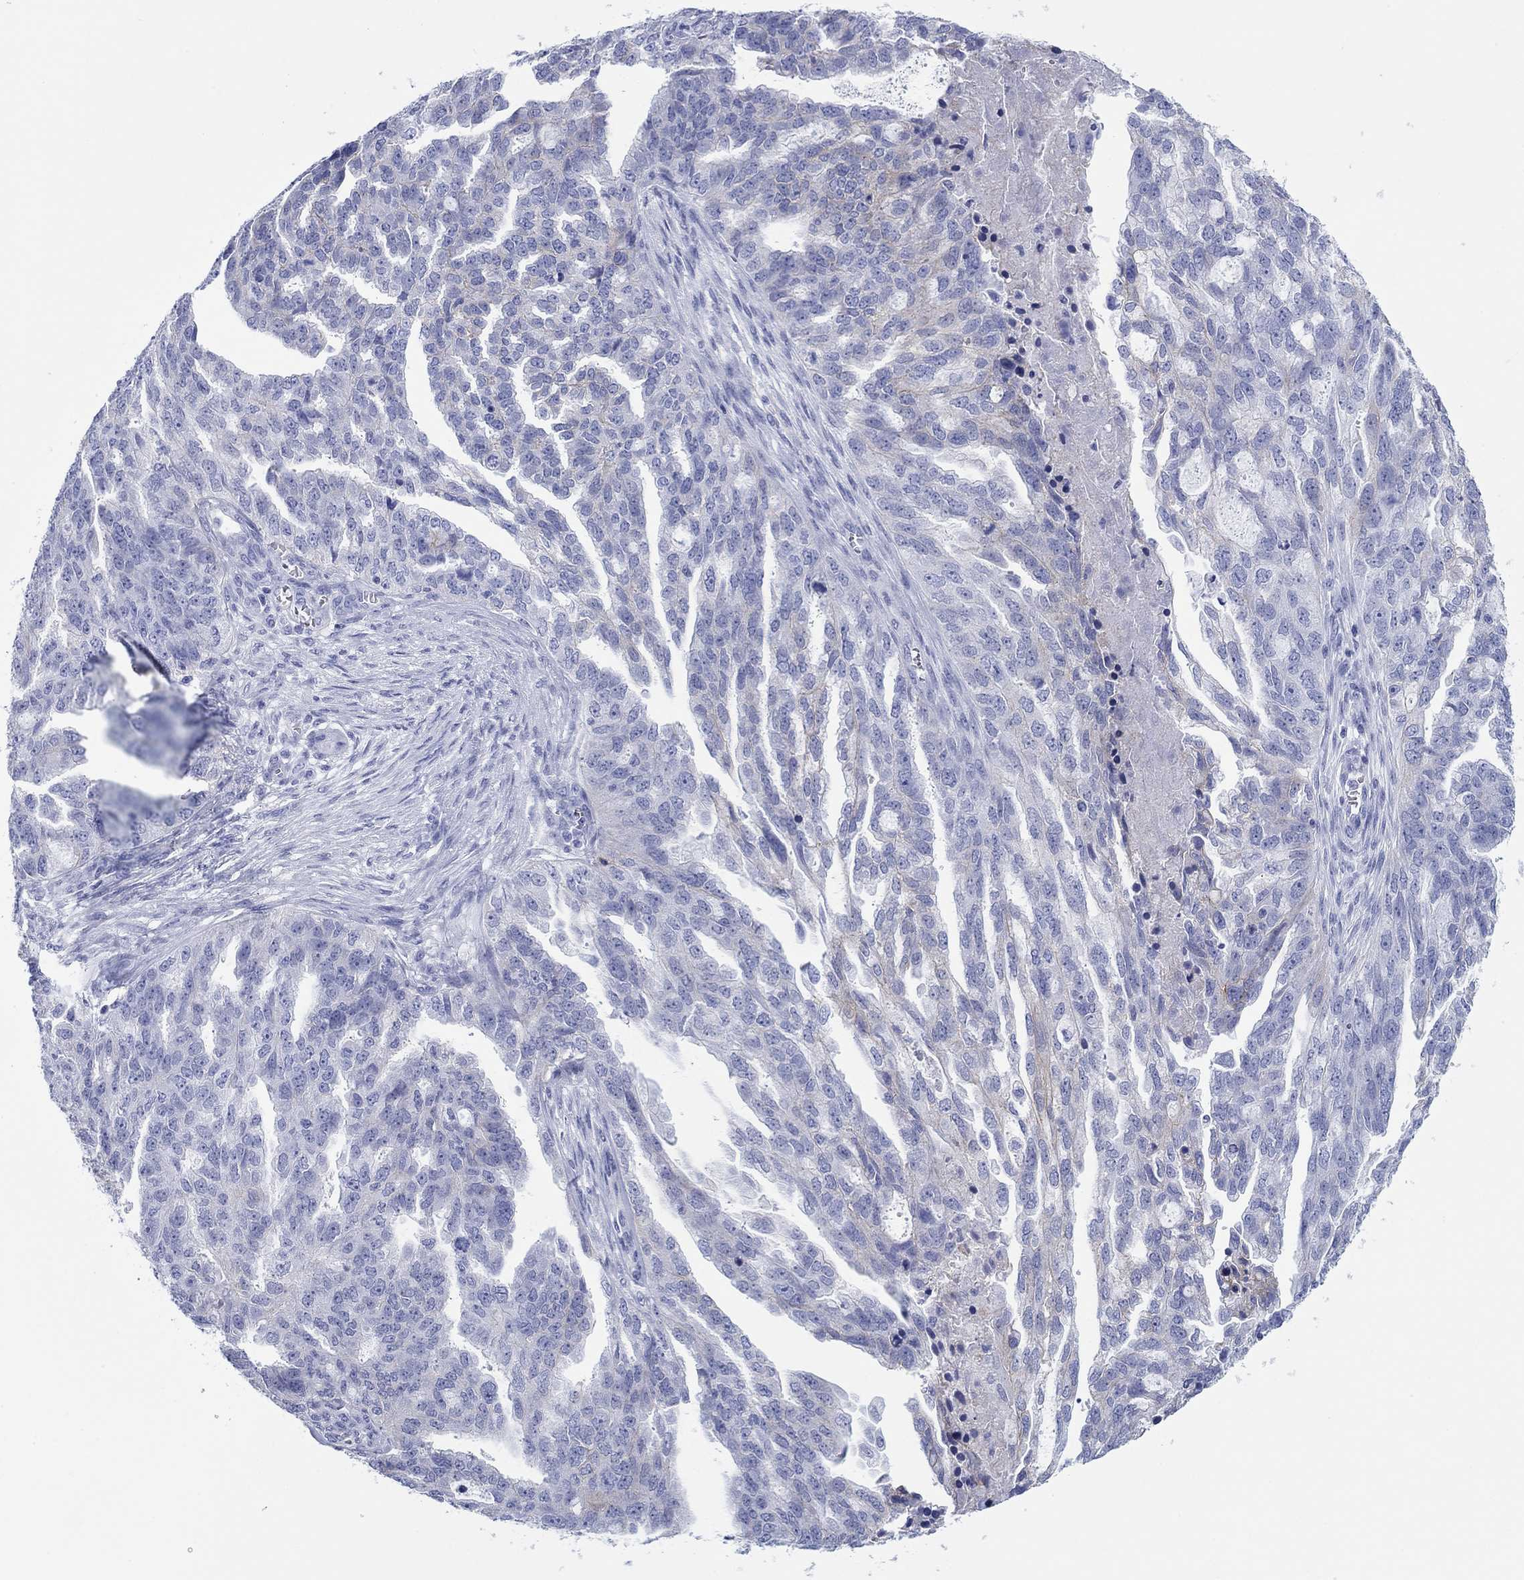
{"staining": {"intensity": "negative", "quantity": "none", "location": "none"}, "tissue": "ovarian cancer", "cell_type": "Tumor cells", "image_type": "cancer", "snomed": [{"axis": "morphology", "description": "Cystadenocarcinoma, serous, NOS"}, {"axis": "topography", "description": "Ovary"}], "caption": "IHC of human ovarian serous cystadenocarcinoma exhibits no expression in tumor cells.", "gene": "ATP1B1", "patient": {"sex": "female", "age": 51}}